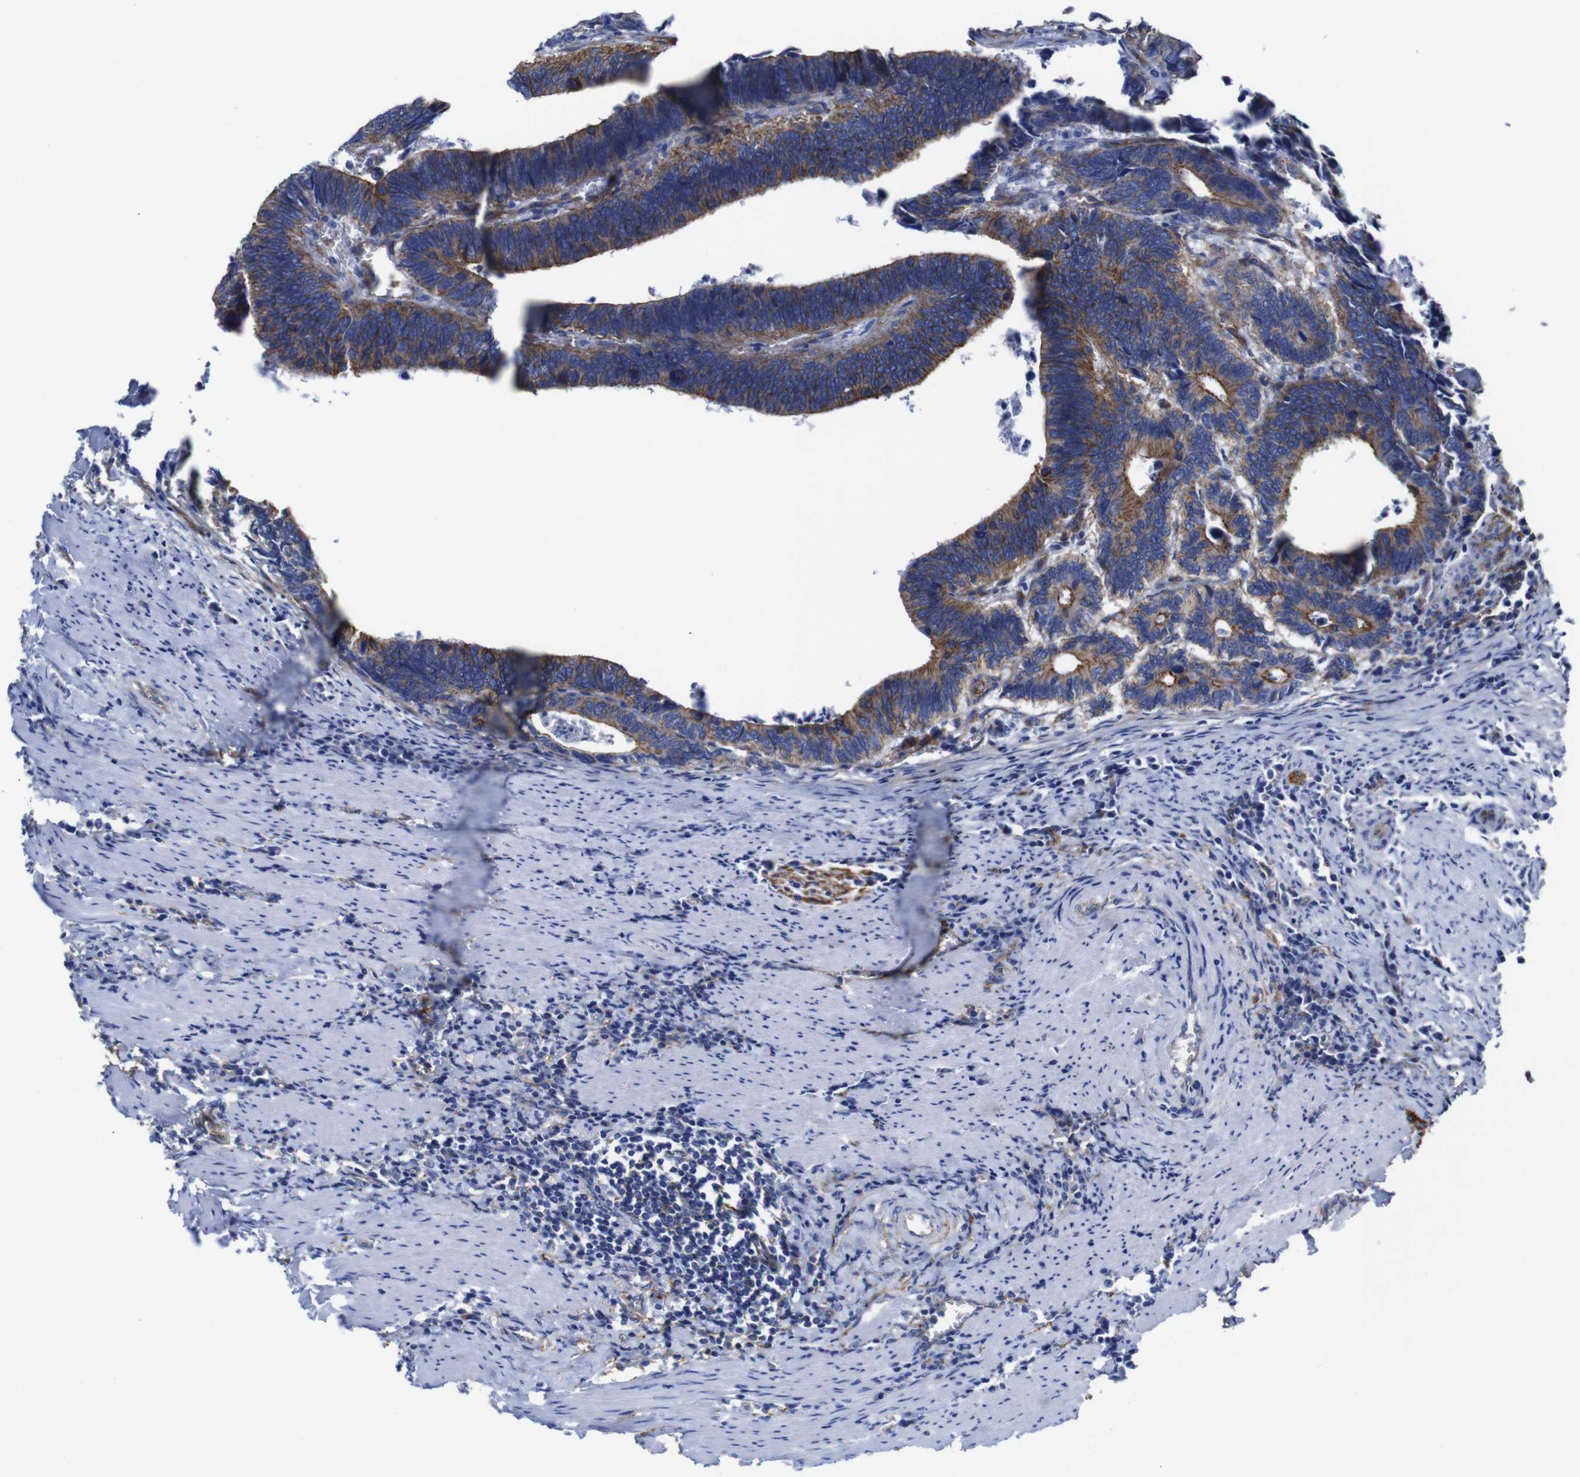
{"staining": {"intensity": "moderate", "quantity": ">75%", "location": "cytoplasmic/membranous"}, "tissue": "colorectal cancer", "cell_type": "Tumor cells", "image_type": "cancer", "snomed": [{"axis": "morphology", "description": "Adenocarcinoma, NOS"}, {"axis": "topography", "description": "Colon"}], "caption": "DAB (3,3'-diaminobenzidine) immunohistochemical staining of colorectal adenocarcinoma shows moderate cytoplasmic/membranous protein expression in approximately >75% of tumor cells. The staining was performed using DAB (3,3'-diaminobenzidine), with brown indicating positive protein expression. Nuclei are stained blue with hematoxylin.", "gene": "SPTBN1", "patient": {"sex": "male", "age": 72}}